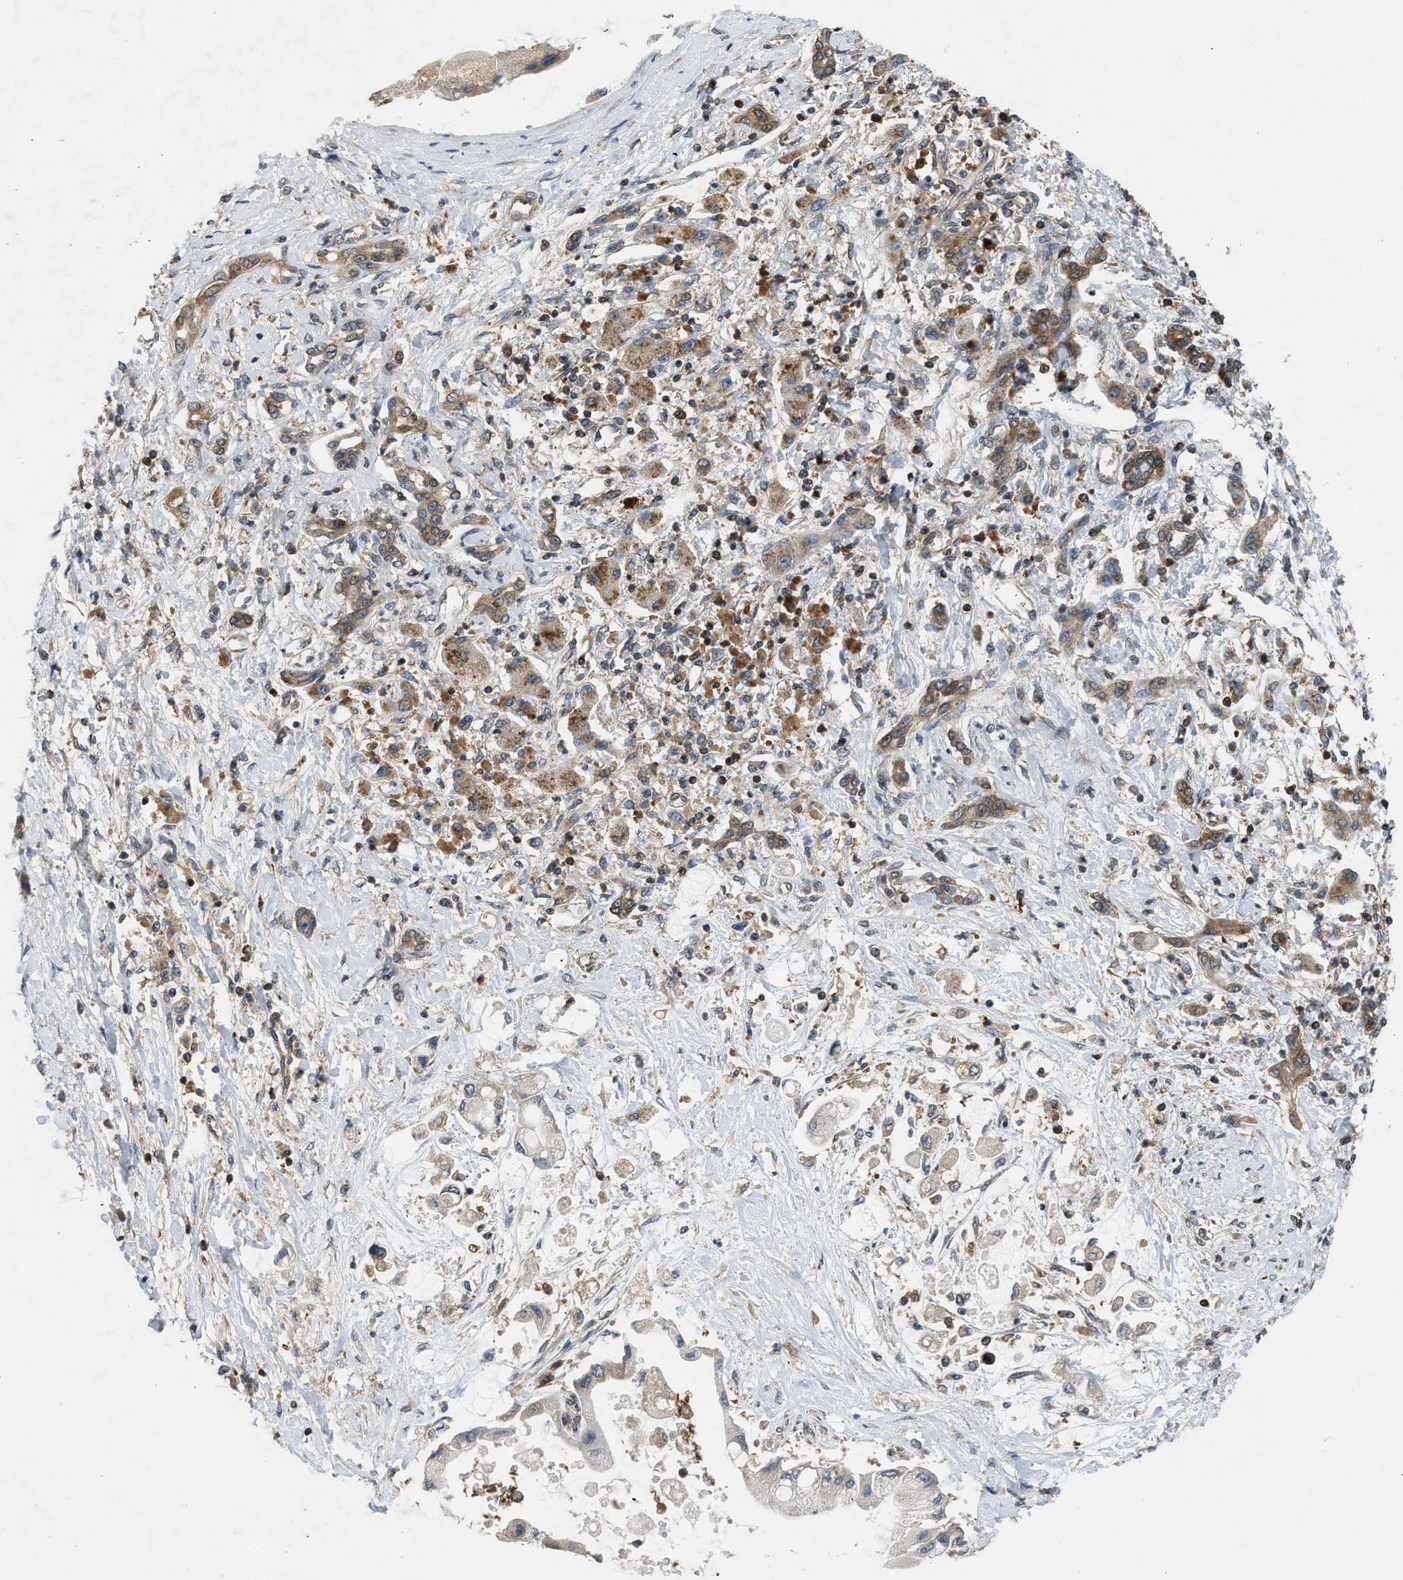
{"staining": {"intensity": "weak", "quantity": ">75%", "location": "cytoplasmic/membranous"}, "tissue": "liver cancer", "cell_type": "Tumor cells", "image_type": "cancer", "snomed": [{"axis": "morphology", "description": "Cholangiocarcinoma"}, {"axis": "topography", "description": "Liver"}], "caption": "Immunohistochemical staining of human liver cholangiocarcinoma demonstrates low levels of weak cytoplasmic/membranous expression in approximately >75% of tumor cells. (brown staining indicates protein expression, while blue staining denotes nuclei).", "gene": "OXSR1", "patient": {"sex": "male", "age": 50}}